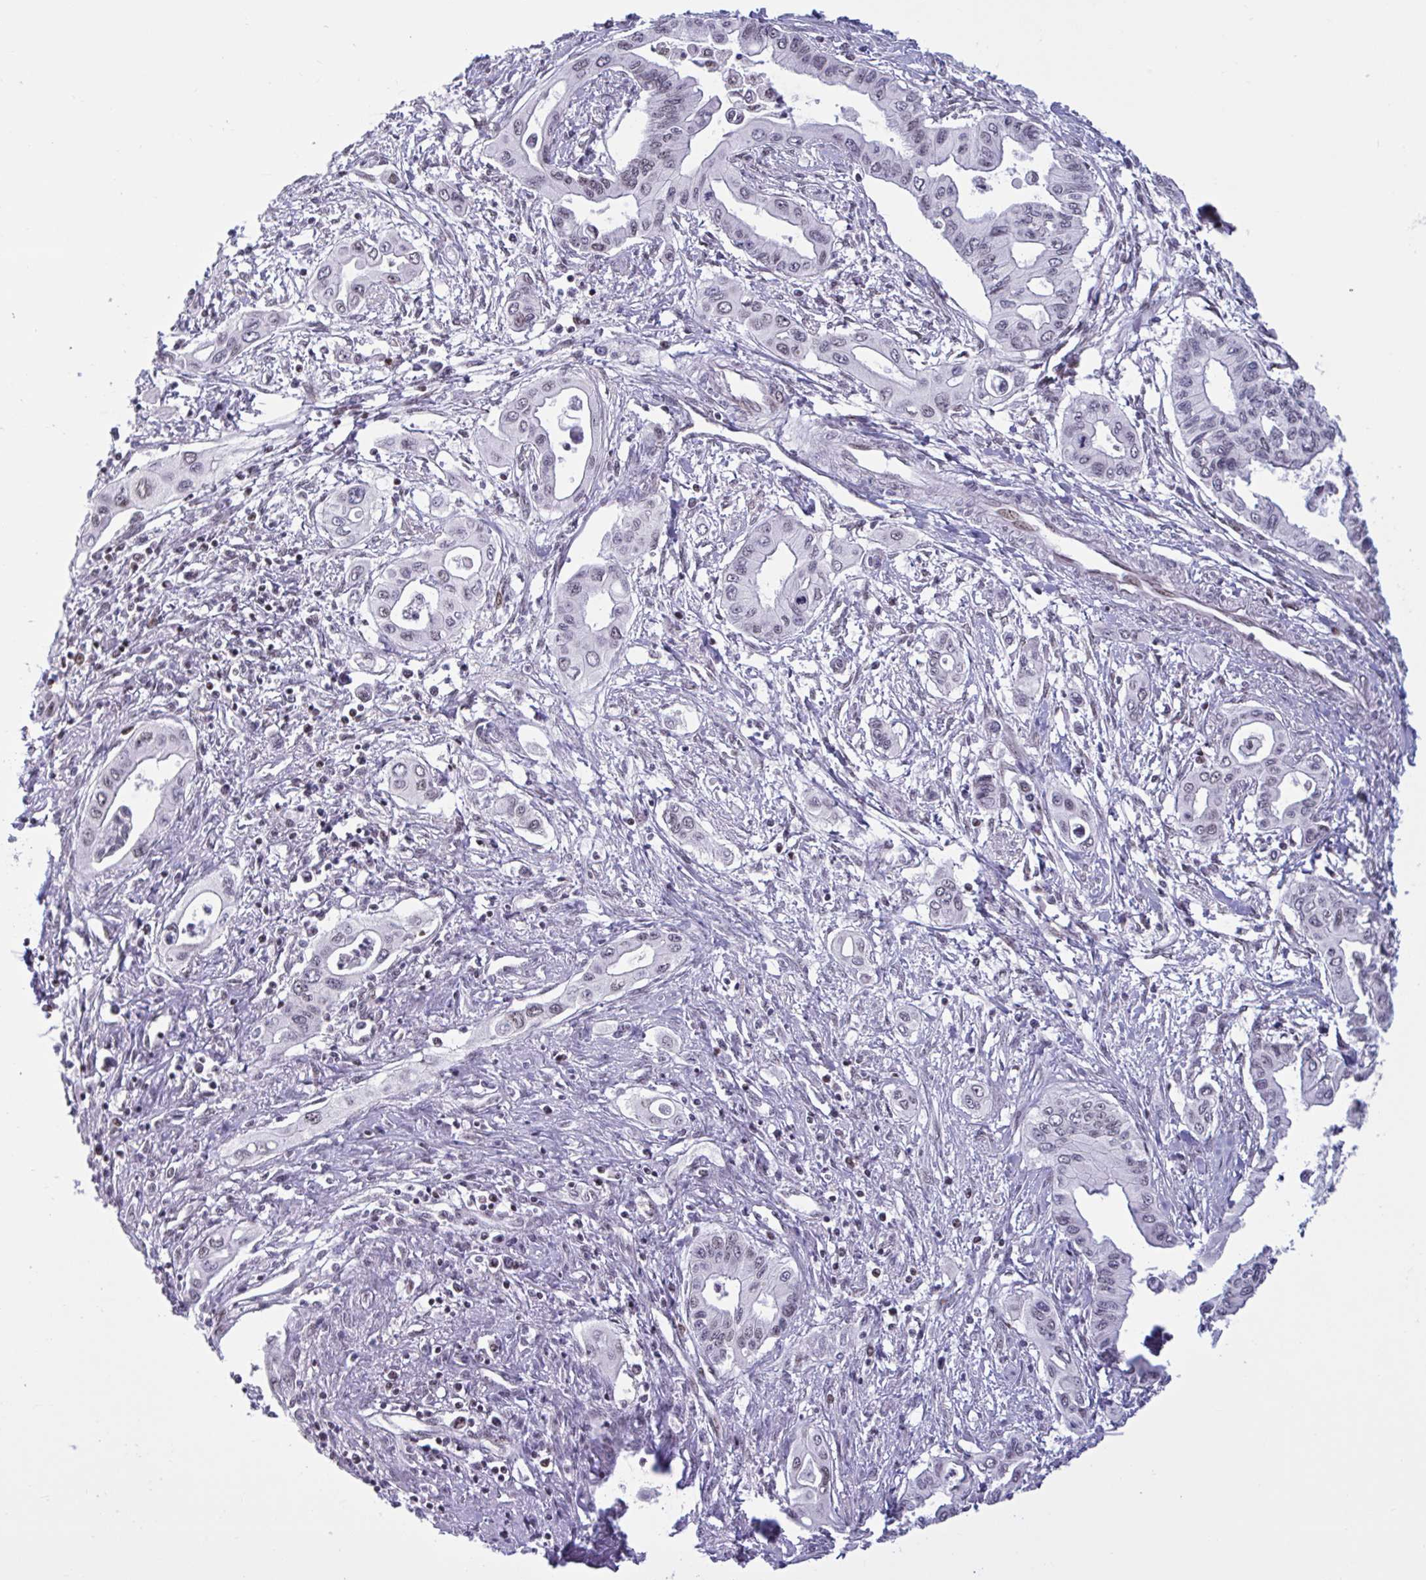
{"staining": {"intensity": "negative", "quantity": "none", "location": "none"}, "tissue": "pancreatic cancer", "cell_type": "Tumor cells", "image_type": "cancer", "snomed": [{"axis": "morphology", "description": "Adenocarcinoma, NOS"}, {"axis": "topography", "description": "Pancreas"}], "caption": "A high-resolution photomicrograph shows IHC staining of pancreatic cancer (adenocarcinoma), which shows no significant positivity in tumor cells.", "gene": "CBFA2T2", "patient": {"sex": "female", "age": 62}}